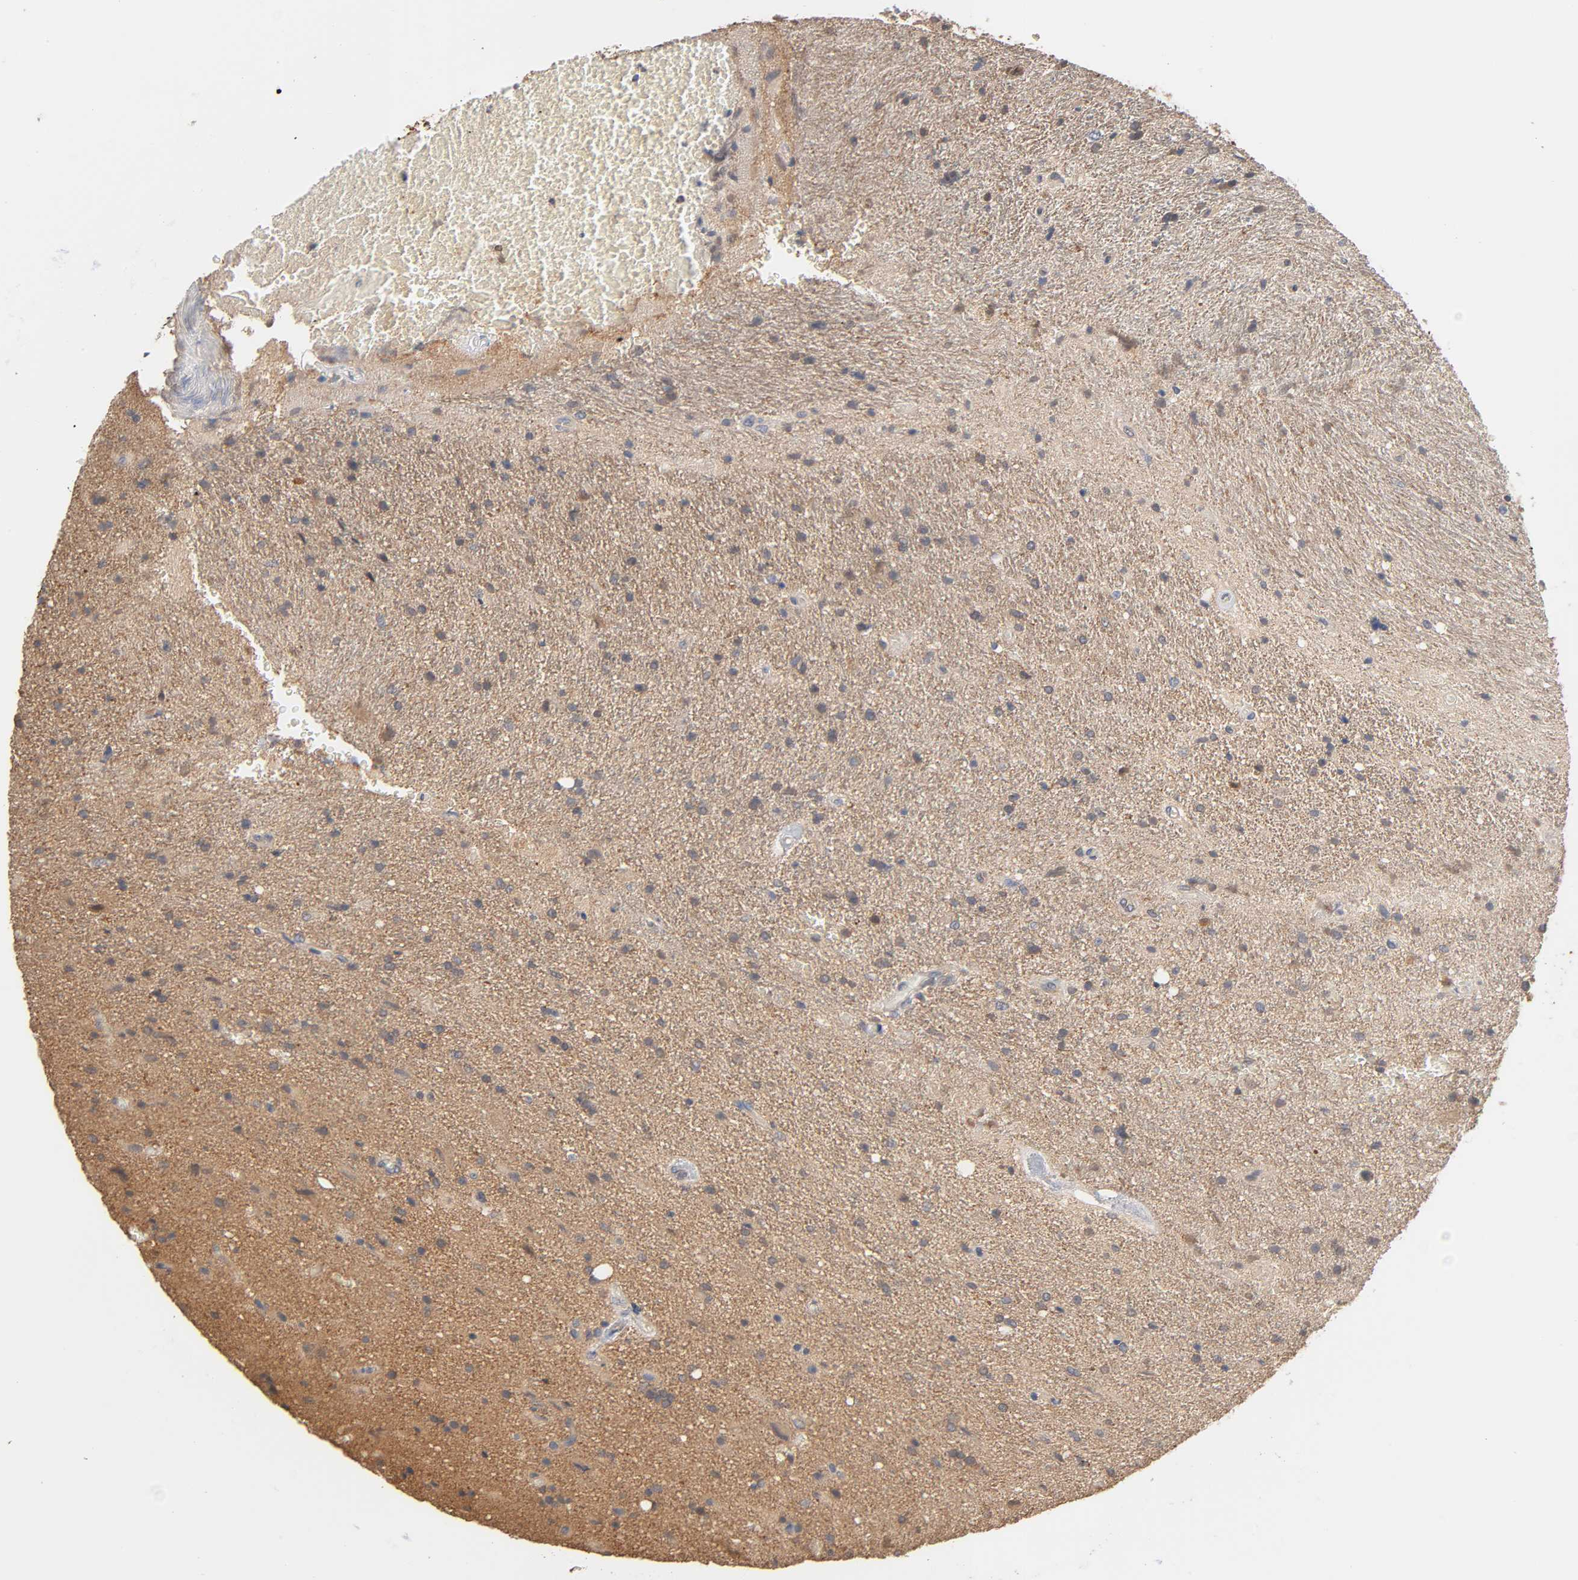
{"staining": {"intensity": "negative", "quantity": "none", "location": "none"}, "tissue": "glioma", "cell_type": "Tumor cells", "image_type": "cancer", "snomed": [{"axis": "morphology", "description": "Normal tissue, NOS"}, {"axis": "morphology", "description": "Glioma, malignant, High grade"}, {"axis": "topography", "description": "Cerebral cortex"}], "caption": "A histopathology image of malignant high-grade glioma stained for a protein demonstrates no brown staining in tumor cells.", "gene": "ALDOA", "patient": {"sex": "male", "age": 56}}